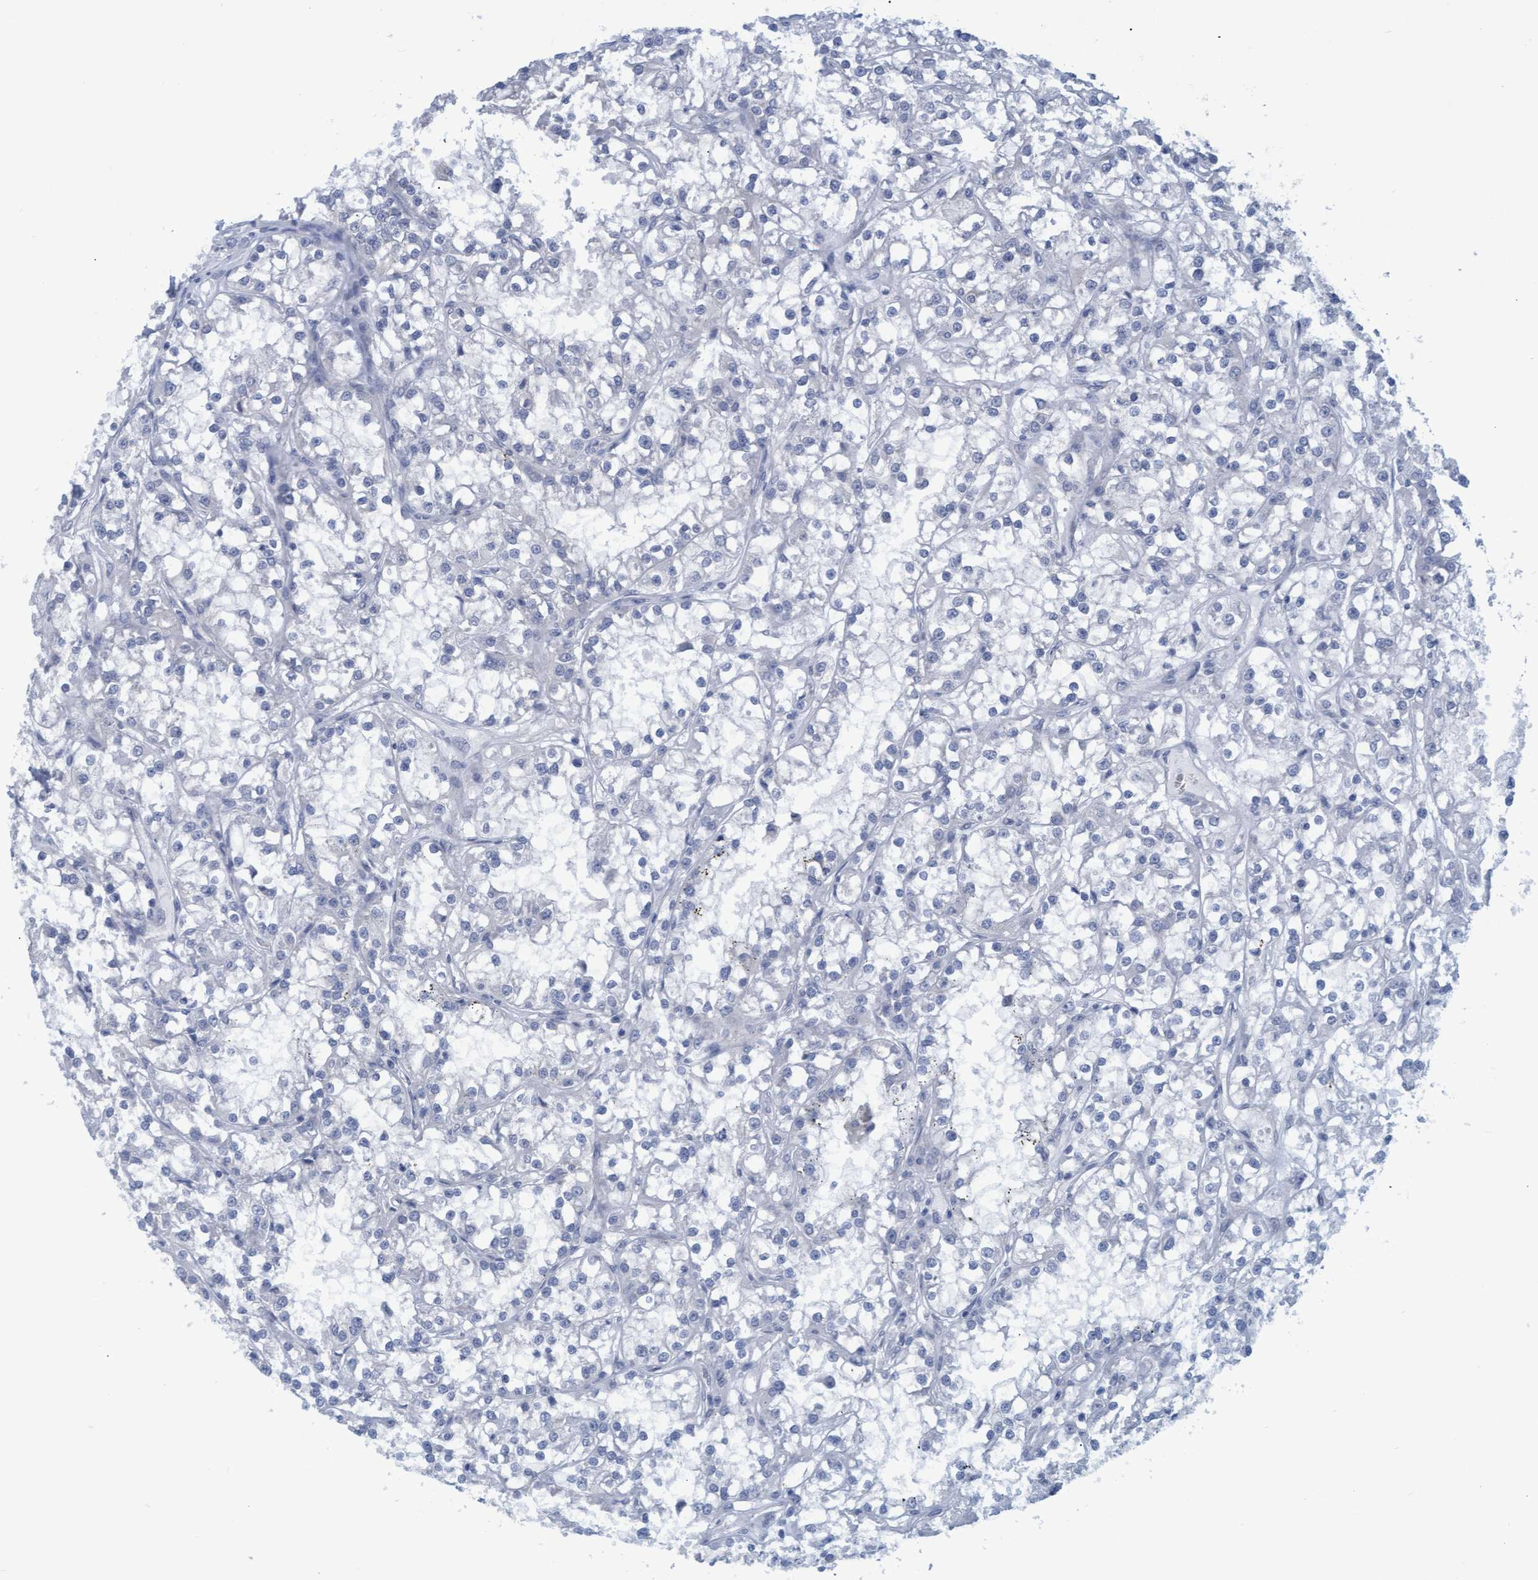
{"staining": {"intensity": "negative", "quantity": "none", "location": "none"}, "tissue": "renal cancer", "cell_type": "Tumor cells", "image_type": "cancer", "snomed": [{"axis": "morphology", "description": "Adenocarcinoma, NOS"}, {"axis": "topography", "description": "Kidney"}], "caption": "A high-resolution micrograph shows immunohistochemistry (IHC) staining of adenocarcinoma (renal), which demonstrates no significant positivity in tumor cells.", "gene": "SSTR3", "patient": {"sex": "female", "age": 52}}